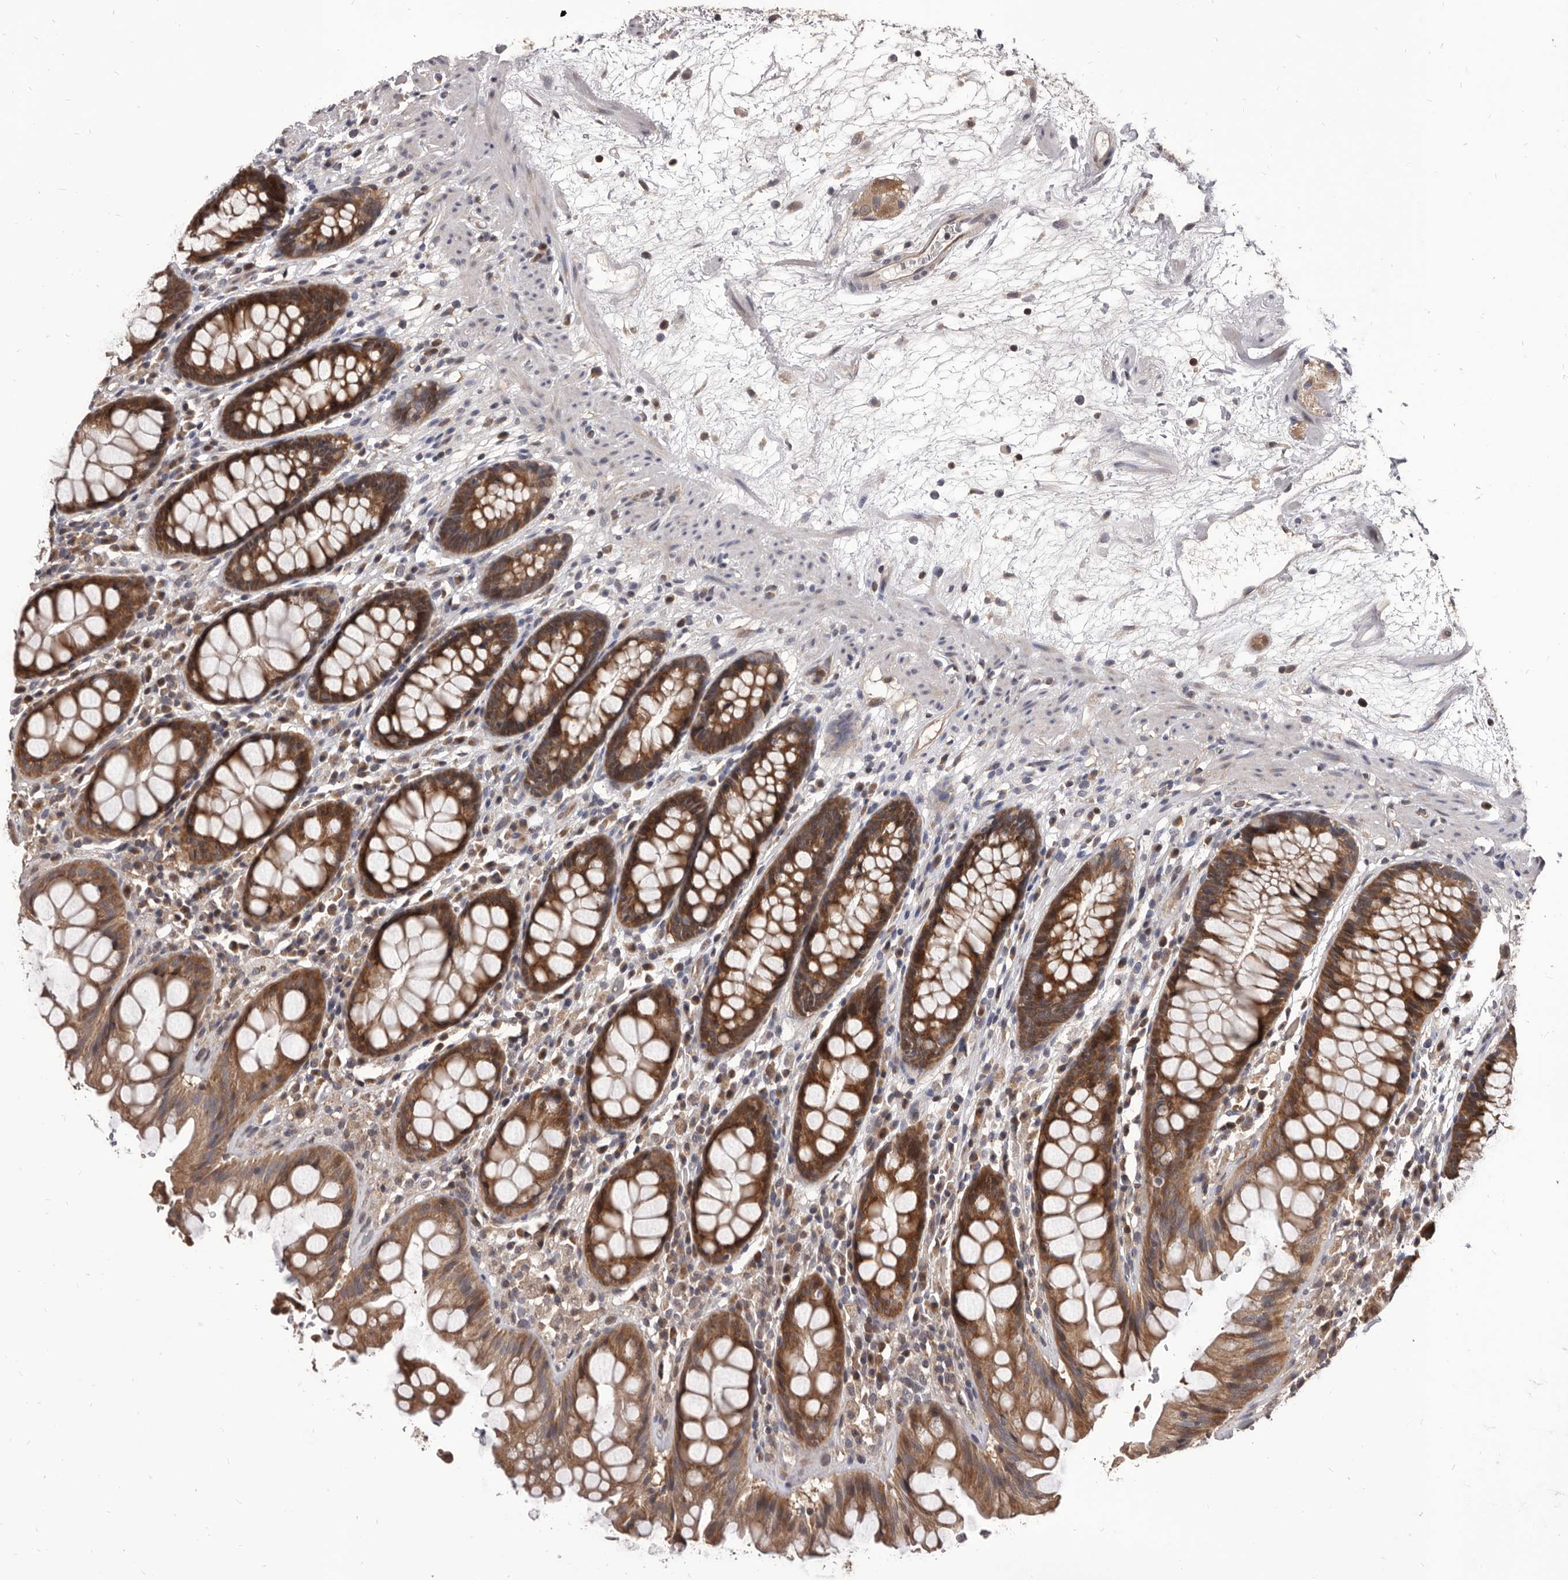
{"staining": {"intensity": "moderate", "quantity": ">75%", "location": "cytoplasmic/membranous"}, "tissue": "rectum", "cell_type": "Glandular cells", "image_type": "normal", "snomed": [{"axis": "morphology", "description": "Normal tissue, NOS"}, {"axis": "topography", "description": "Rectum"}], "caption": "Immunohistochemical staining of unremarkable rectum shows >75% levels of moderate cytoplasmic/membranous protein staining in about >75% of glandular cells.", "gene": "MAP3K14", "patient": {"sex": "male", "age": 64}}